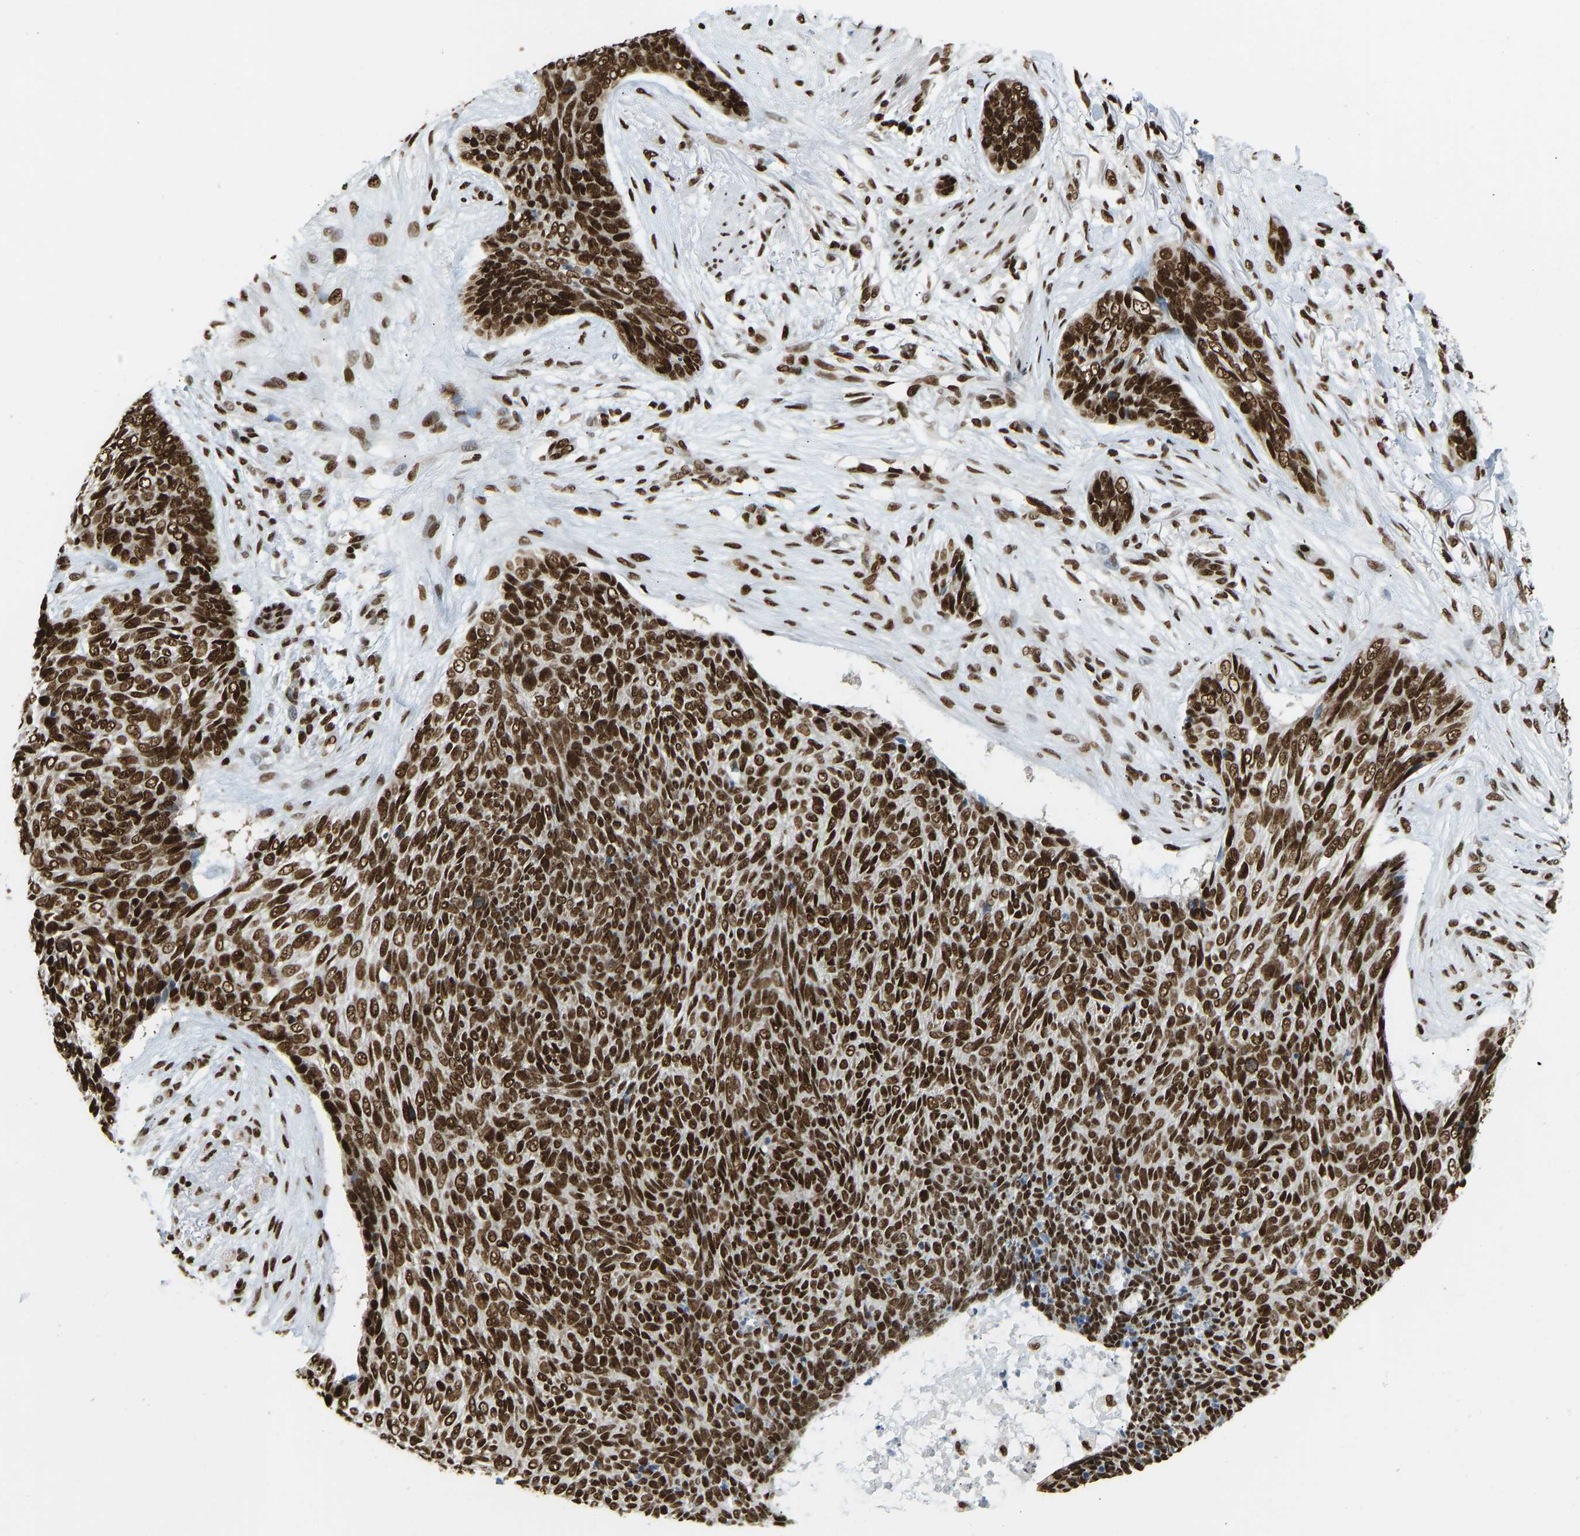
{"staining": {"intensity": "strong", "quantity": ">75%", "location": "nuclear"}, "tissue": "skin cancer", "cell_type": "Tumor cells", "image_type": "cancer", "snomed": [{"axis": "morphology", "description": "Basal cell carcinoma"}, {"axis": "topography", "description": "Skin"}], "caption": "This photomicrograph shows immunohistochemistry (IHC) staining of basal cell carcinoma (skin), with high strong nuclear expression in approximately >75% of tumor cells.", "gene": "ZSCAN20", "patient": {"sex": "female", "age": 84}}